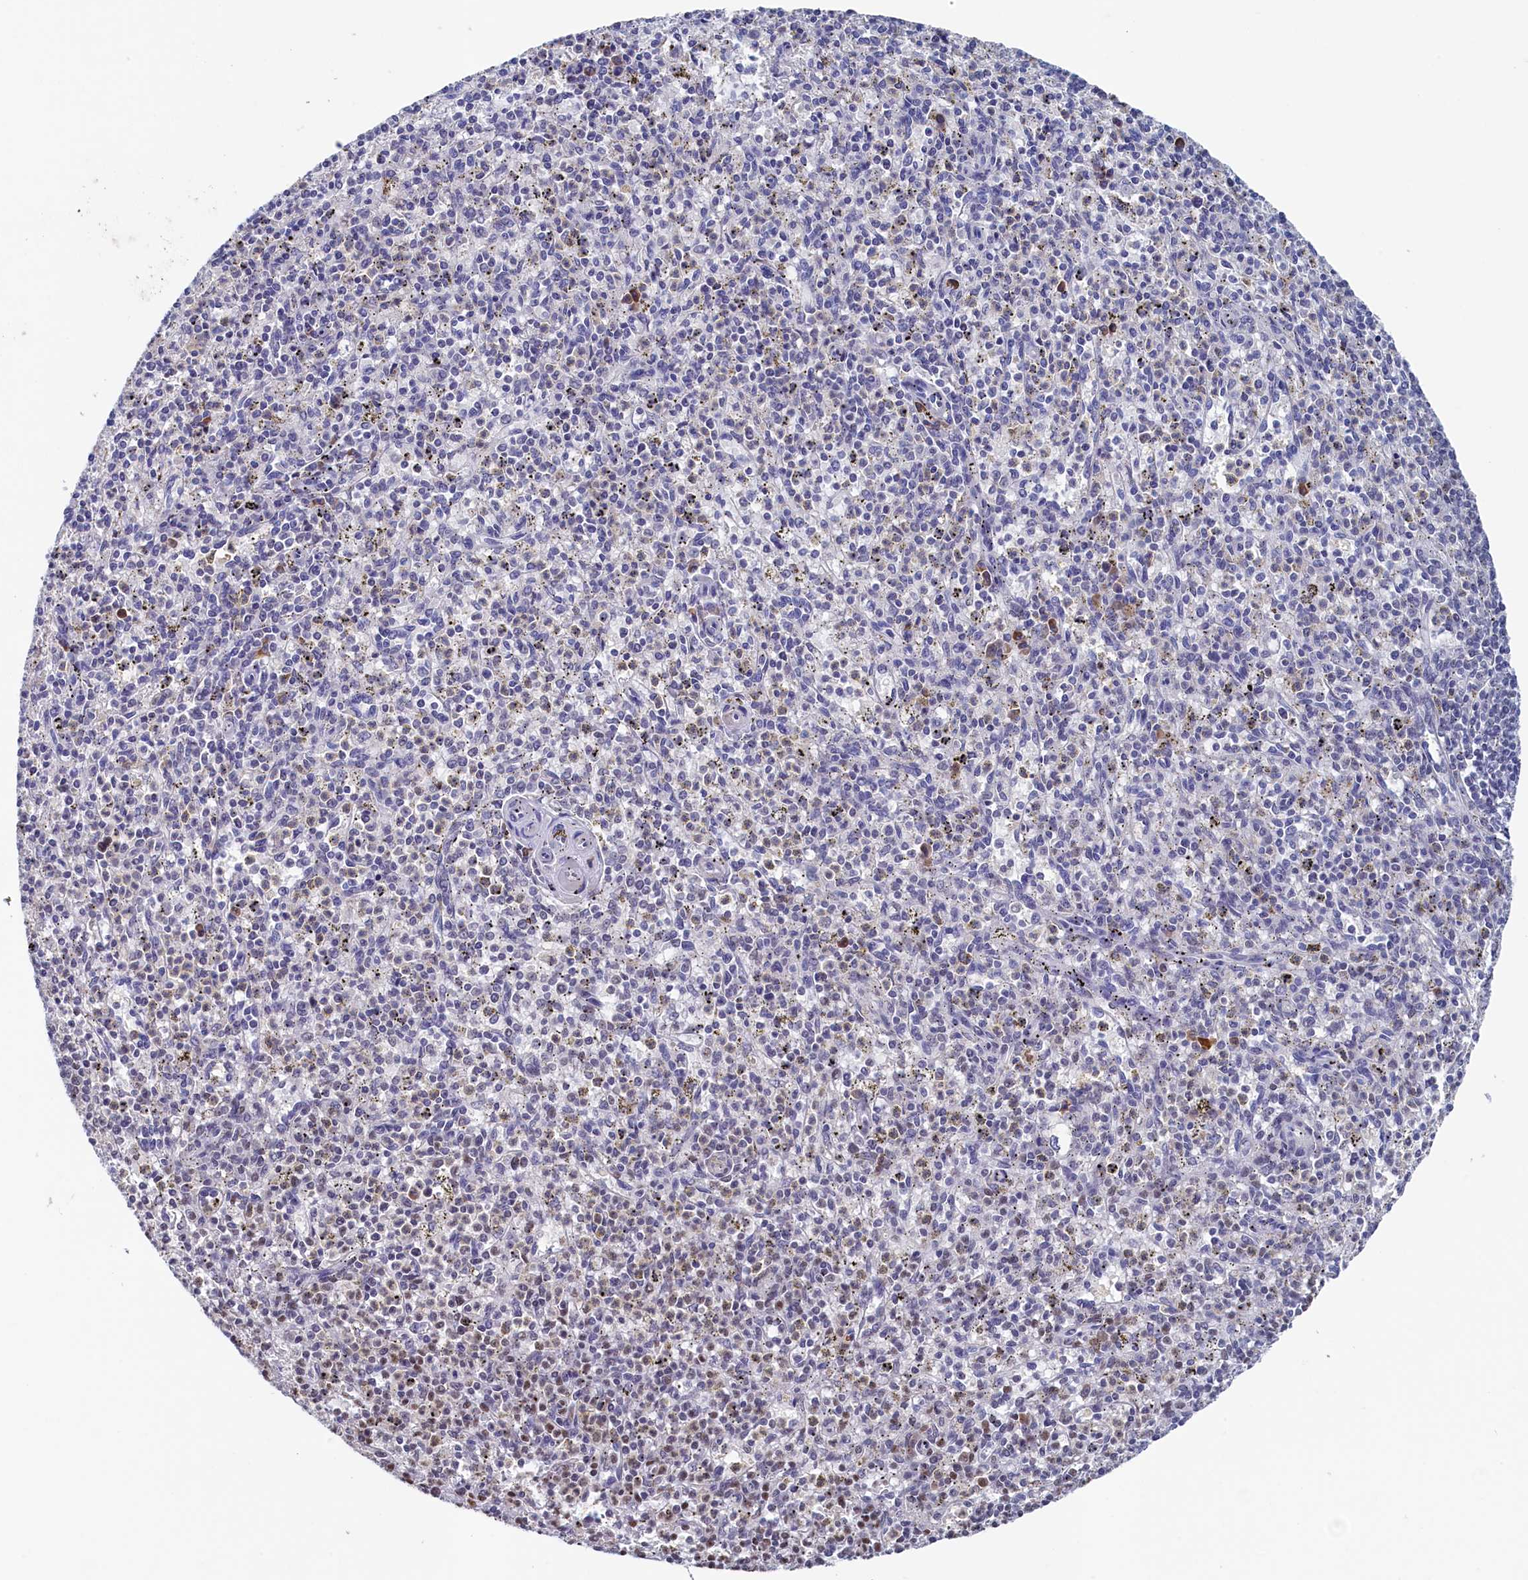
{"staining": {"intensity": "negative", "quantity": "none", "location": "none"}, "tissue": "spleen", "cell_type": "Cells in red pulp", "image_type": "normal", "snomed": [{"axis": "morphology", "description": "Normal tissue, NOS"}, {"axis": "topography", "description": "Spleen"}], "caption": "IHC micrograph of unremarkable spleen stained for a protein (brown), which demonstrates no positivity in cells in red pulp. (DAB (3,3'-diaminobenzidine) immunohistochemistry visualized using brightfield microscopy, high magnification).", "gene": "MOSPD3", "patient": {"sex": "male", "age": 72}}